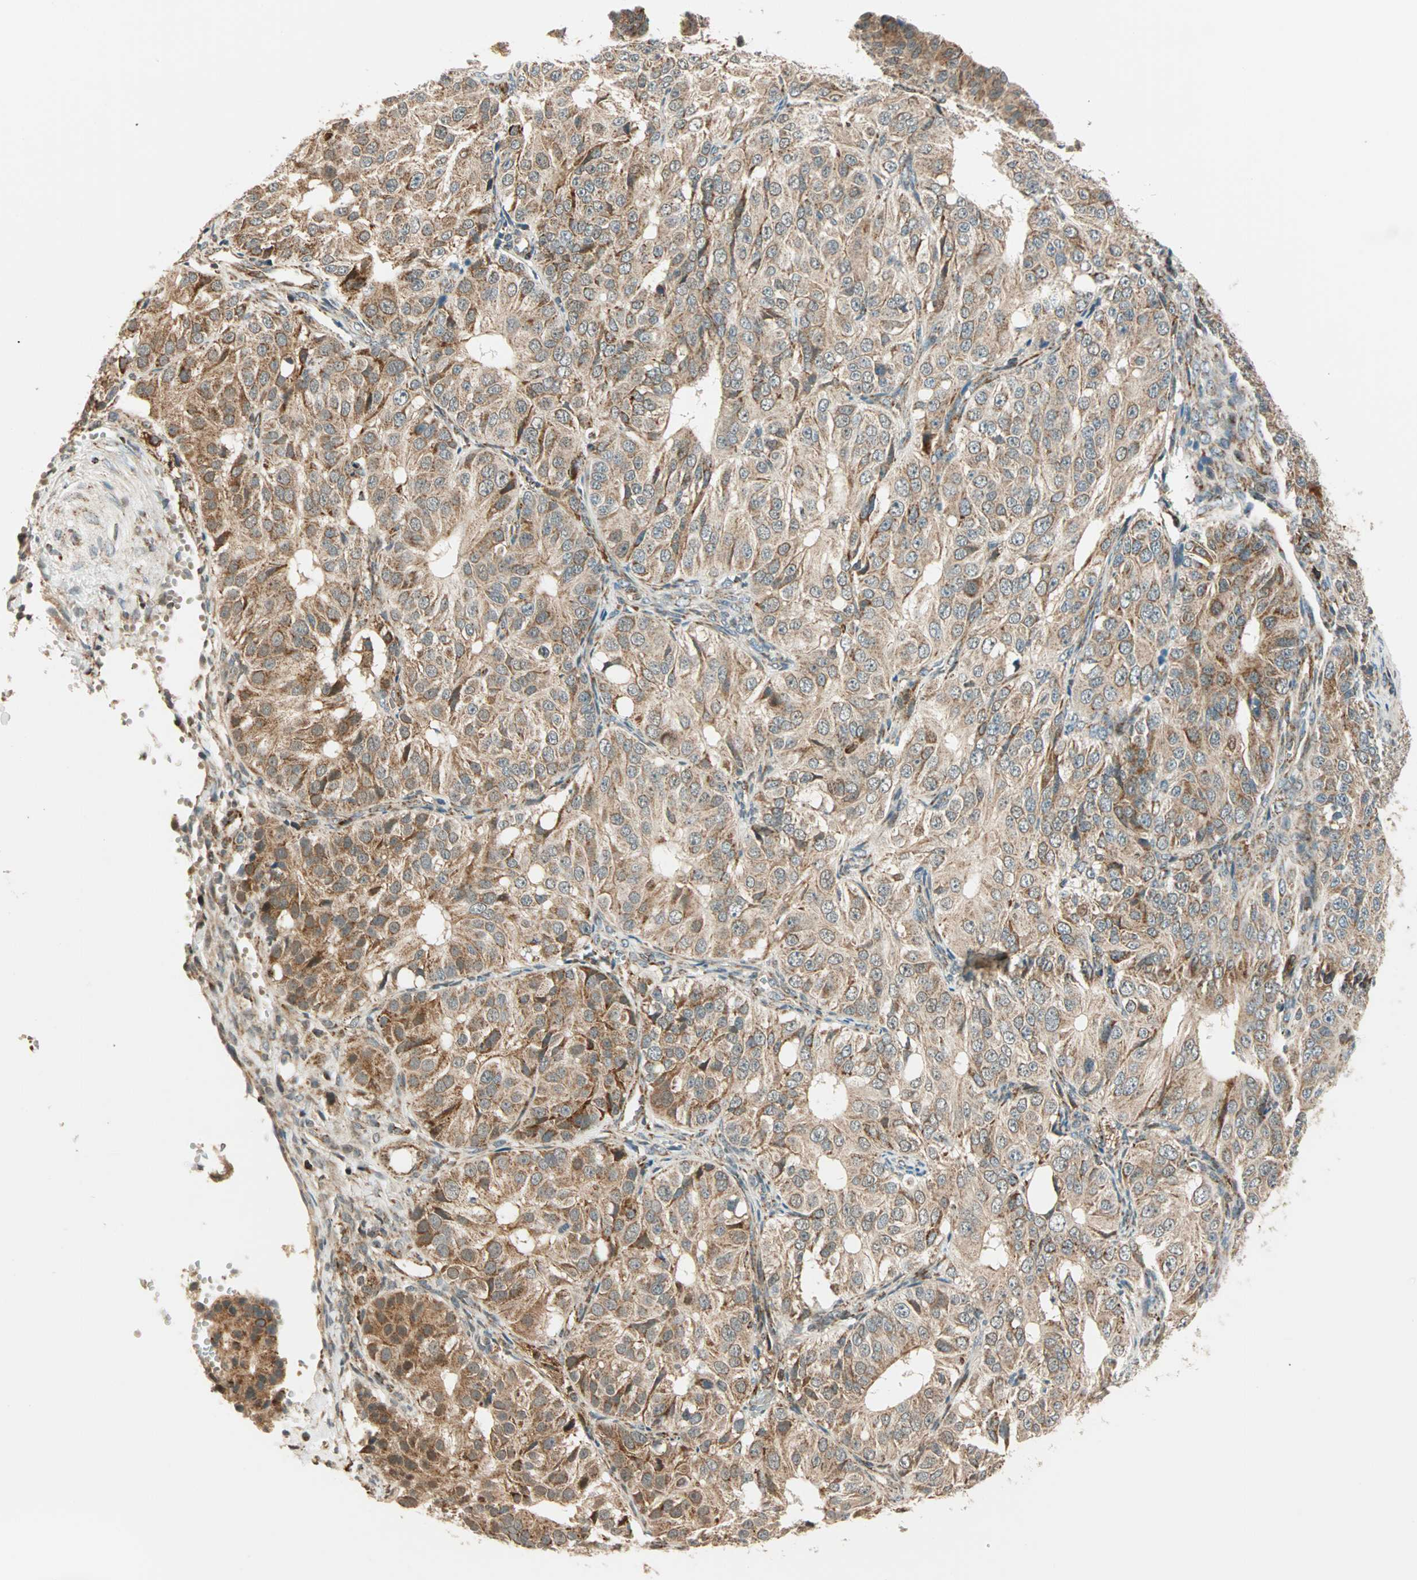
{"staining": {"intensity": "weak", "quantity": ">75%", "location": "cytoplasmic/membranous"}, "tissue": "ovarian cancer", "cell_type": "Tumor cells", "image_type": "cancer", "snomed": [{"axis": "morphology", "description": "Carcinoma, endometroid"}, {"axis": "topography", "description": "Ovary"}], "caption": "Weak cytoplasmic/membranous positivity for a protein is seen in about >75% of tumor cells of ovarian cancer using immunohistochemistry.", "gene": "SPRY4", "patient": {"sex": "female", "age": 51}}